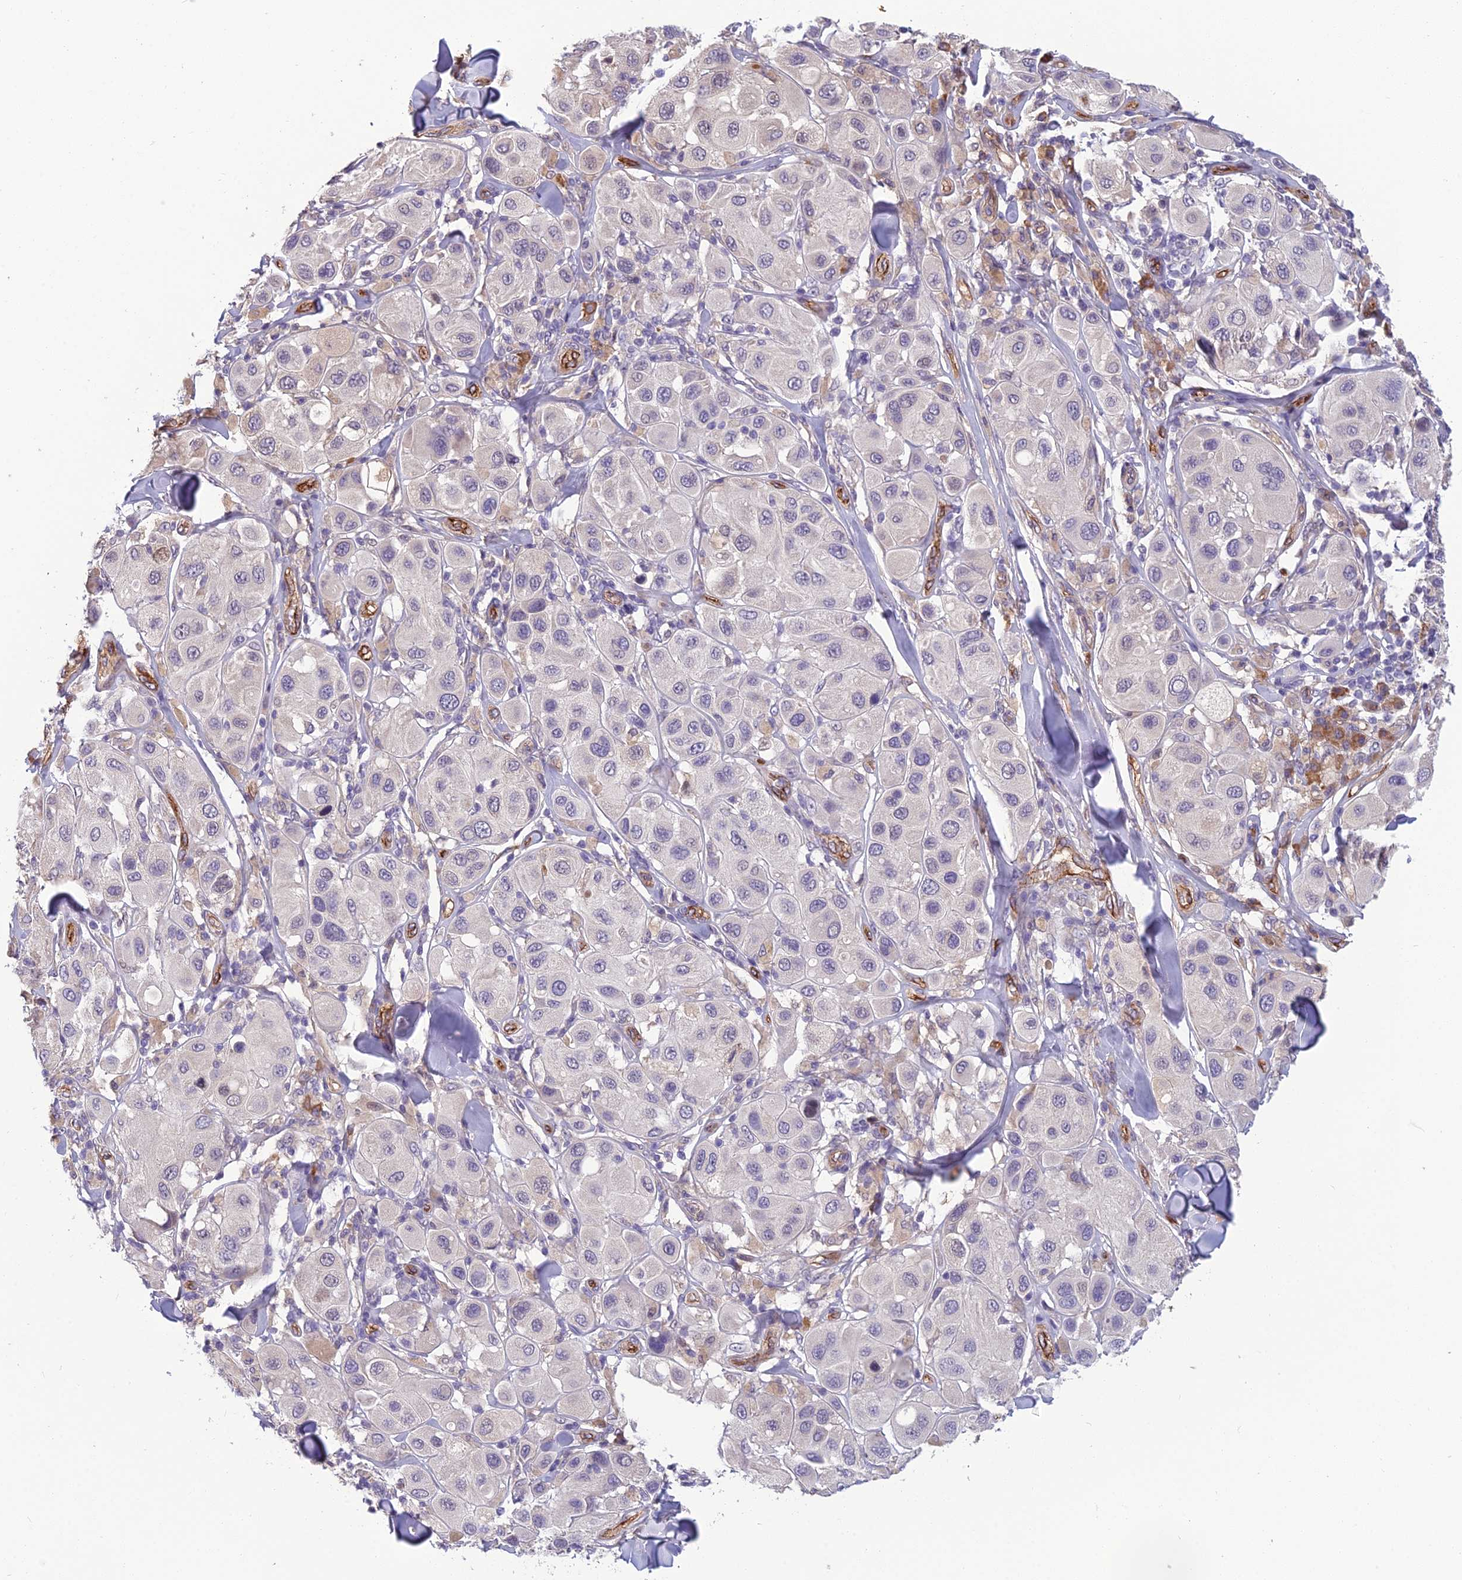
{"staining": {"intensity": "negative", "quantity": "none", "location": "none"}, "tissue": "melanoma", "cell_type": "Tumor cells", "image_type": "cancer", "snomed": [{"axis": "morphology", "description": "Malignant melanoma, Metastatic site"}, {"axis": "topography", "description": "Skin"}], "caption": "Micrograph shows no significant protein positivity in tumor cells of melanoma. (DAB immunohistochemistry, high magnification).", "gene": "TSPAN15", "patient": {"sex": "male", "age": 41}}